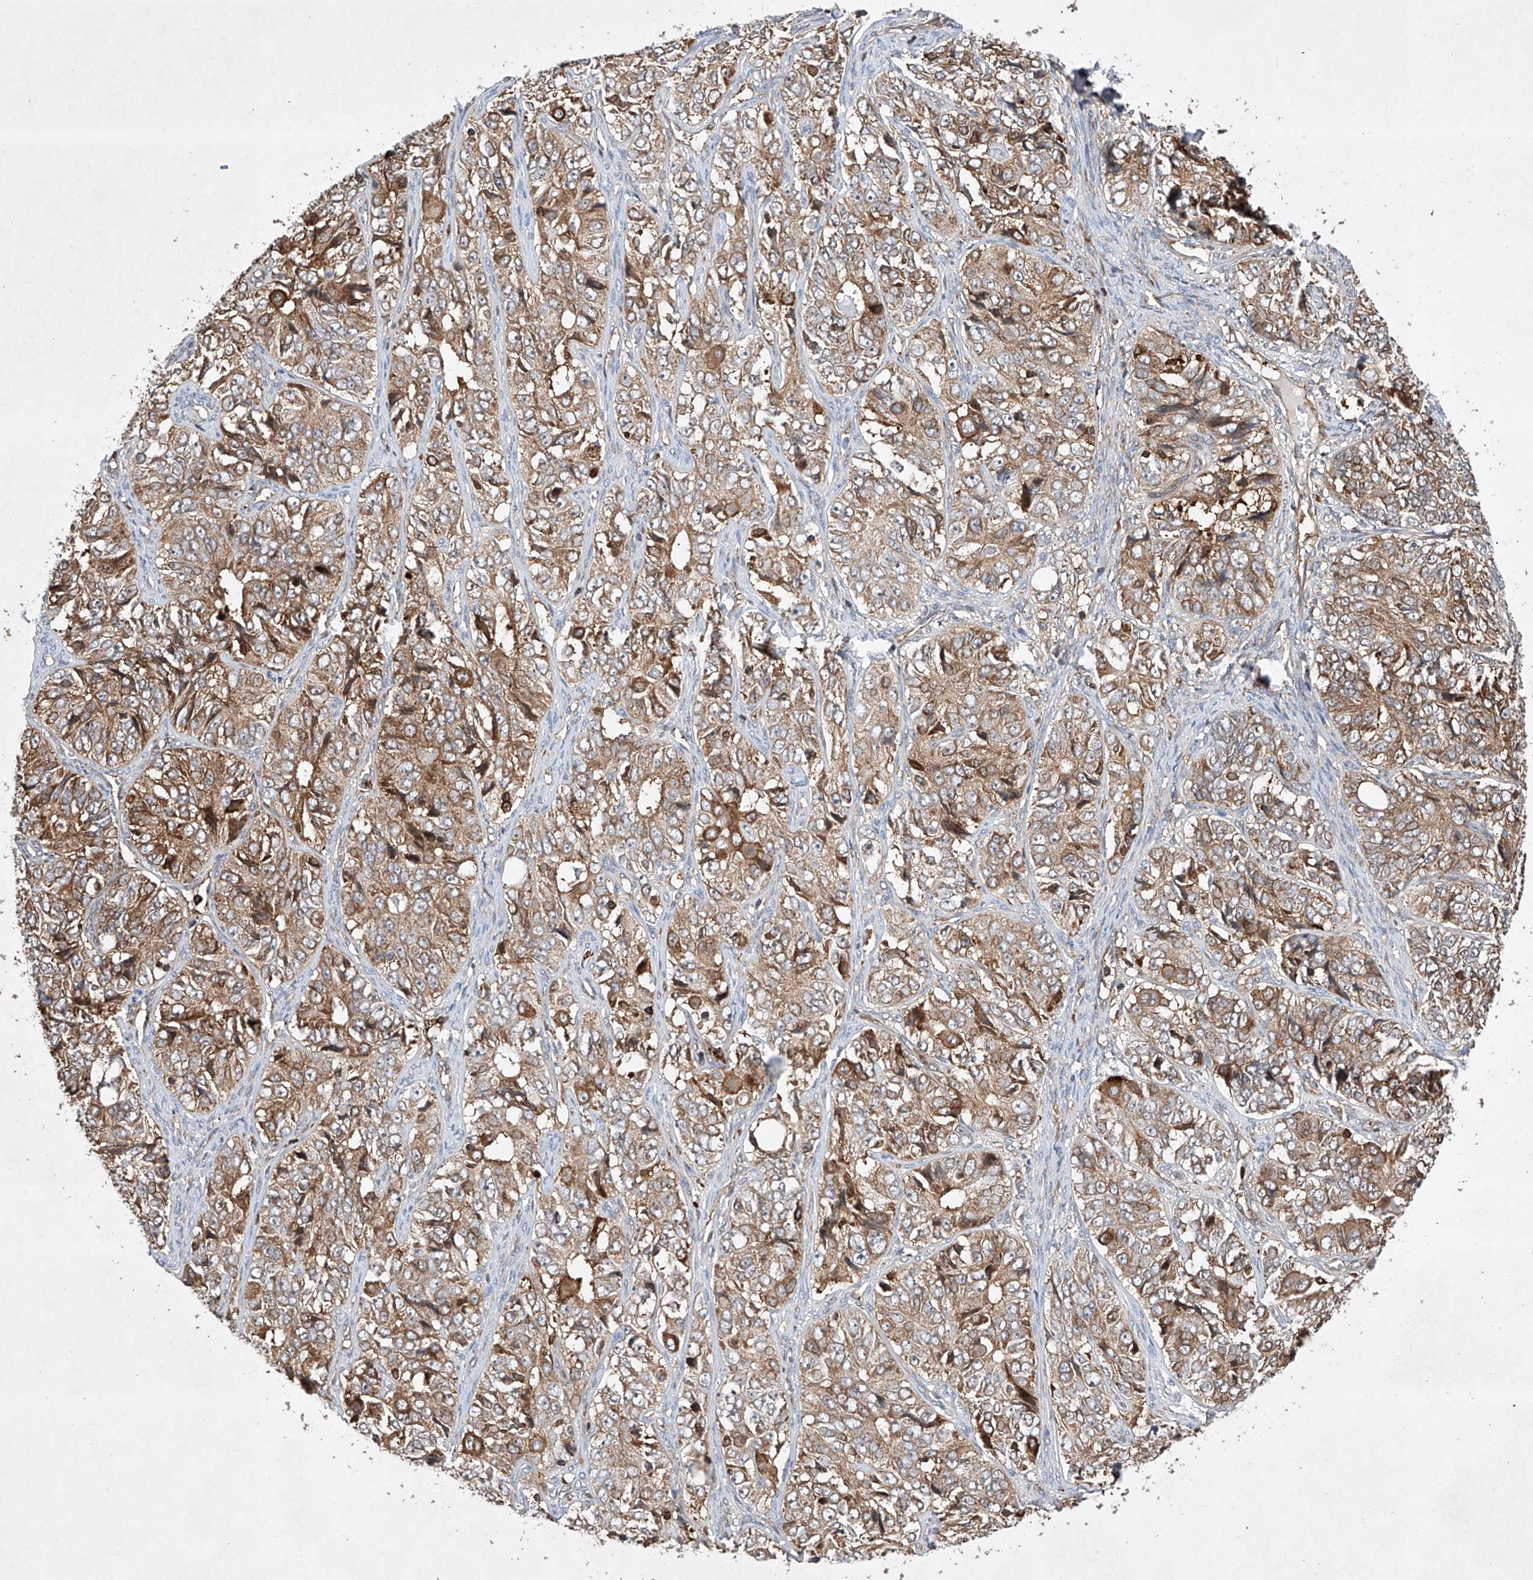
{"staining": {"intensity": "moderate", "quantity": ">75%", "location": "cytoplasmic/membranous"}, "tissue": "ovarian cancer", "cell_type": "Tumor cells", "image_type": "cancer", "snomed": [{"axis": "morphology", "description": "Carcinoma, endometroid"}, {"axis": "topography", "description": "Ovary"}], "caption": "Protein analysis of ovarian endometroid carcinoma tissue demonstrates moderate cytoplasmic/membranous expression in approximately >75% of tumor cells.", "gene": "TIMM23", "patient": {"sex": "female", "age": 51}}